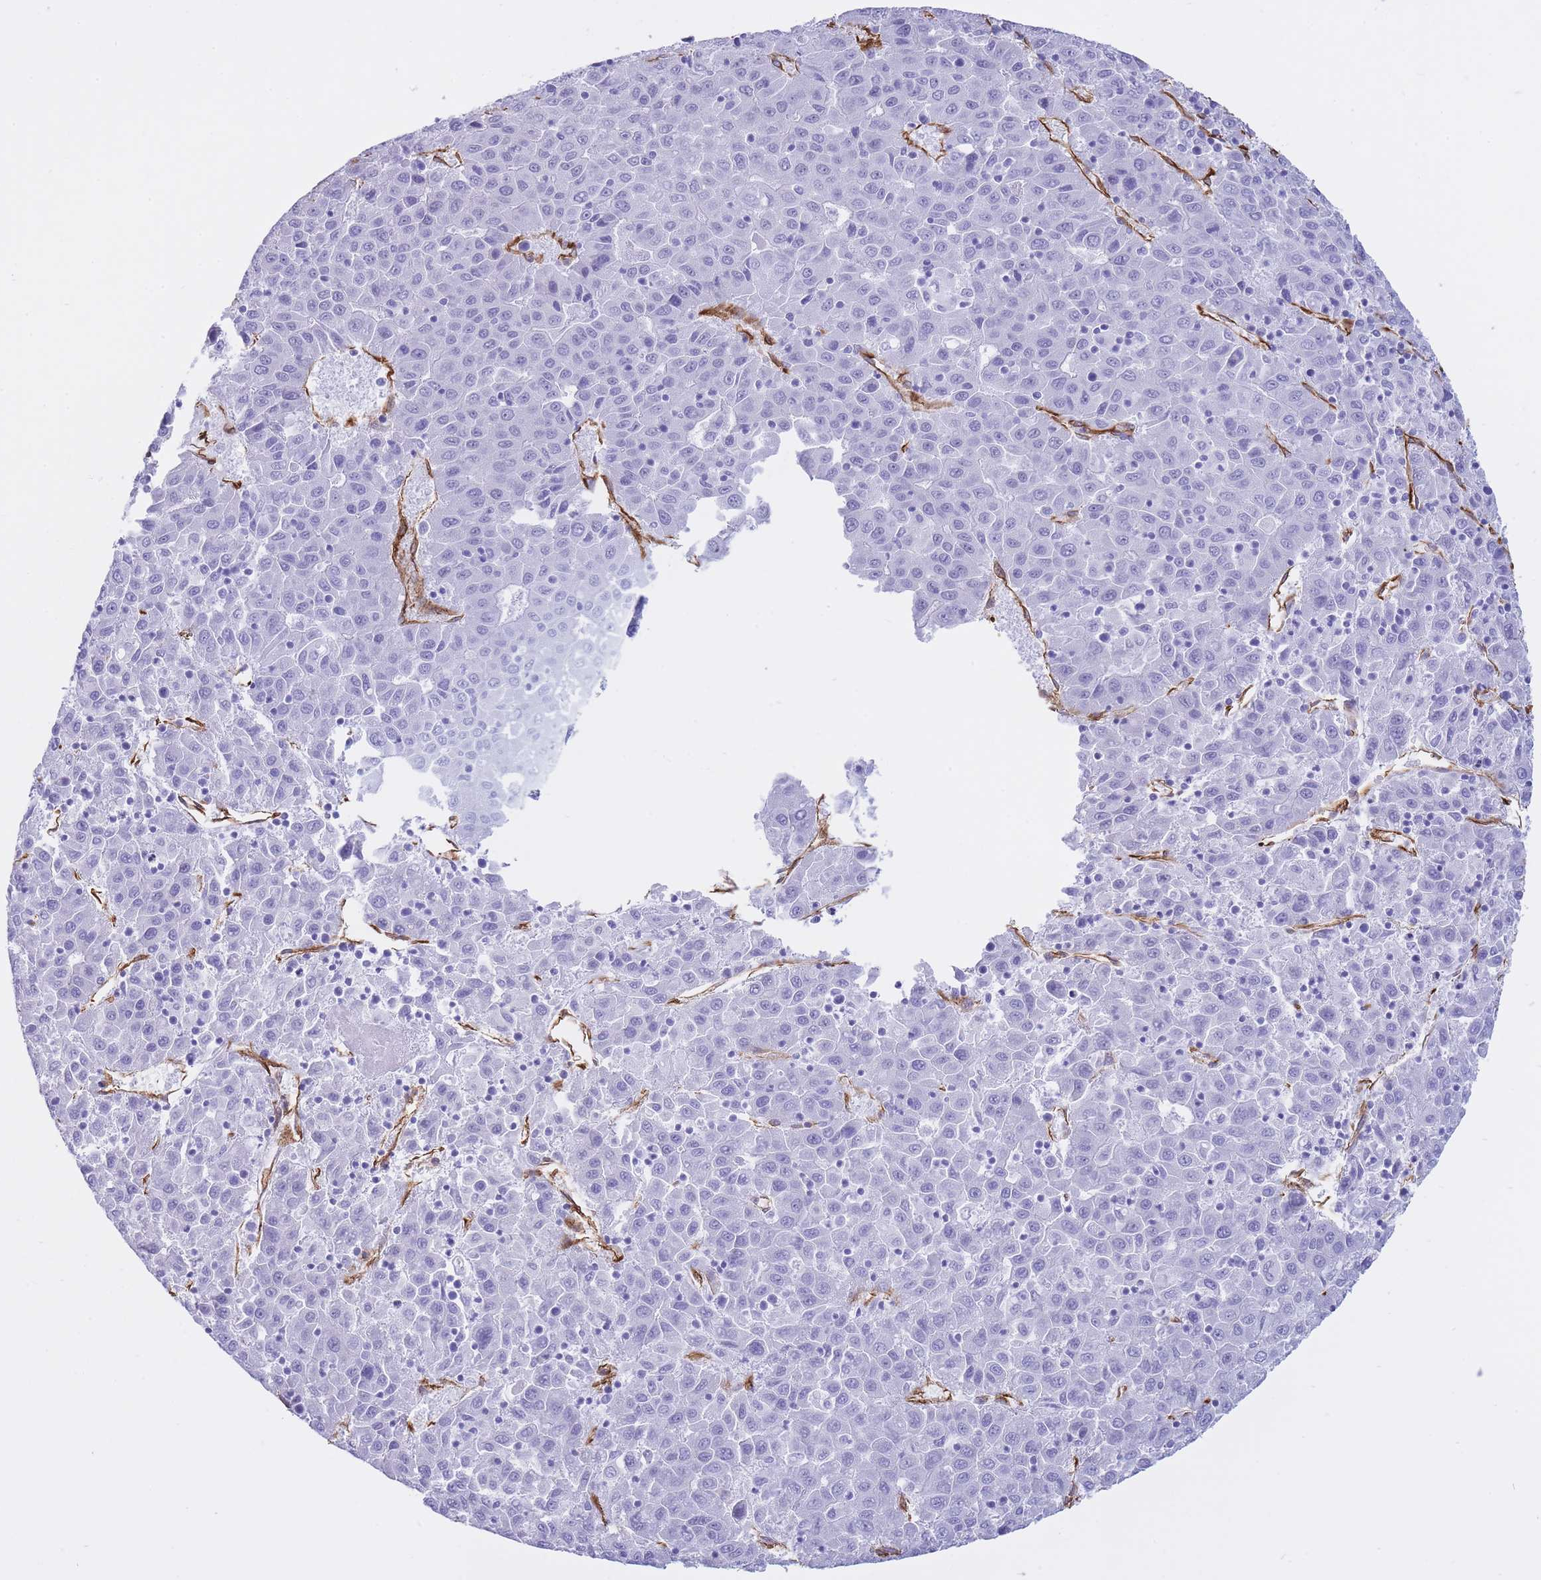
{"staining": {"intensity": "negative", "quantity": "none", "location": "none"}, "tissue": "liver cancer", "cell_type": "Tumor cells", "image_type": "cancer", "snomed": [{"axis": "morphology", "description": "Carcinoma, Hepatocellular, NOS"}, {"axis": "topography", "description": "Liver"}], "caption": "Human liver cancer (hepatocellular carcinoma) stained for a protein using IHC demonstrates no positivity in tumor cells.", "gene": "CAVIN1", "patient": {"sex": "female", "age": 53}}